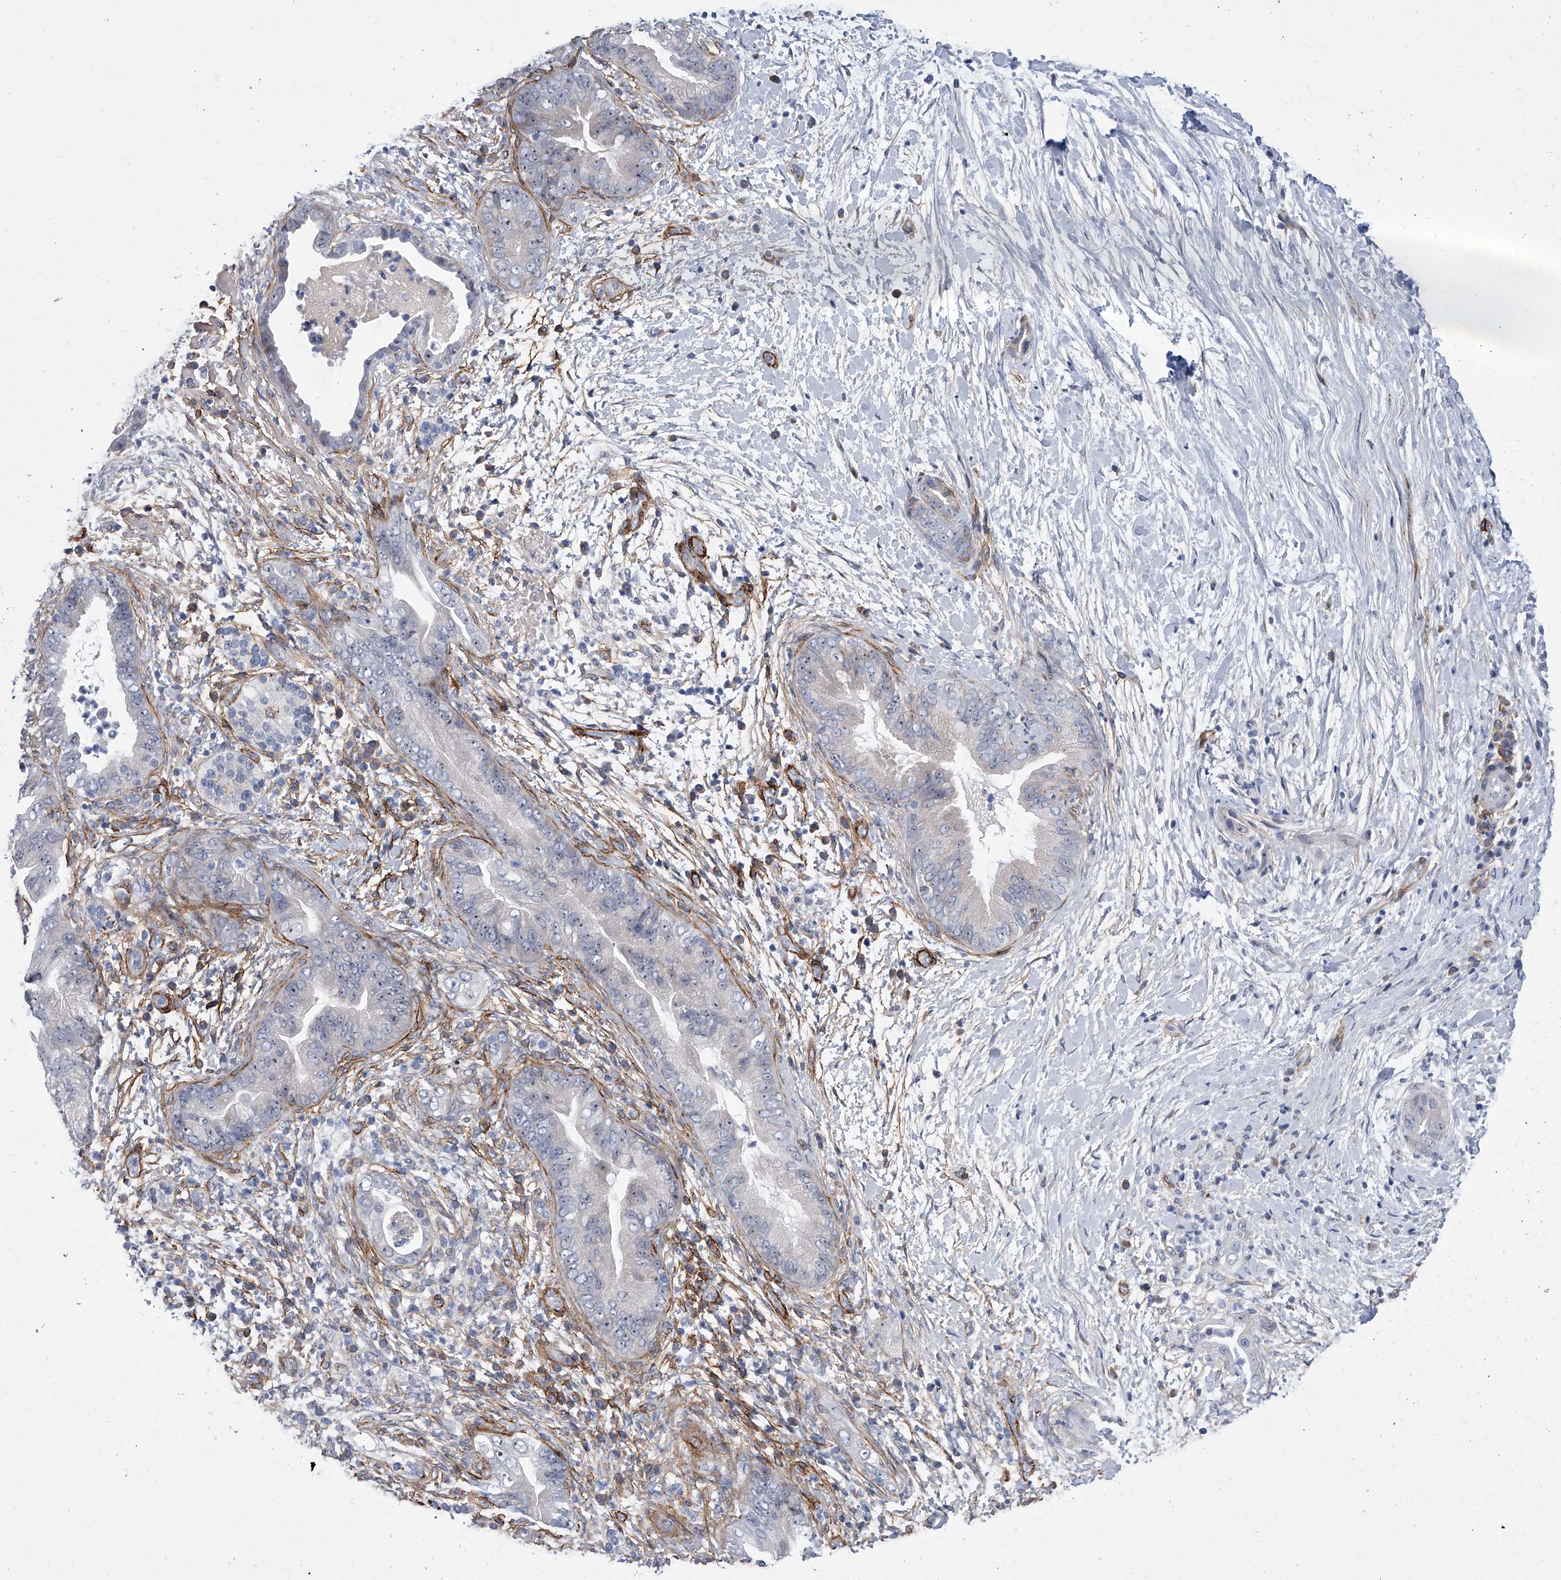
{"staining": {"intensity": "negative", "quantity": "none", "location": "none"}, "tissue": "pancreatic cancer", "cell_type": "Tumor cells", "image_type": "cancer", "snomed": [{"axis": "morphology", "description": "Adenocarcinoma, NOS"}, {"axis": "topography", "description": "Pancreas"}], "caption": "Immunohistochemical staining of human adenocarcinoma (pancreatic) displays no significant expression in tumor cells.", "gene": "ALG14", "patient": {"sex": "male", "age": 75}}